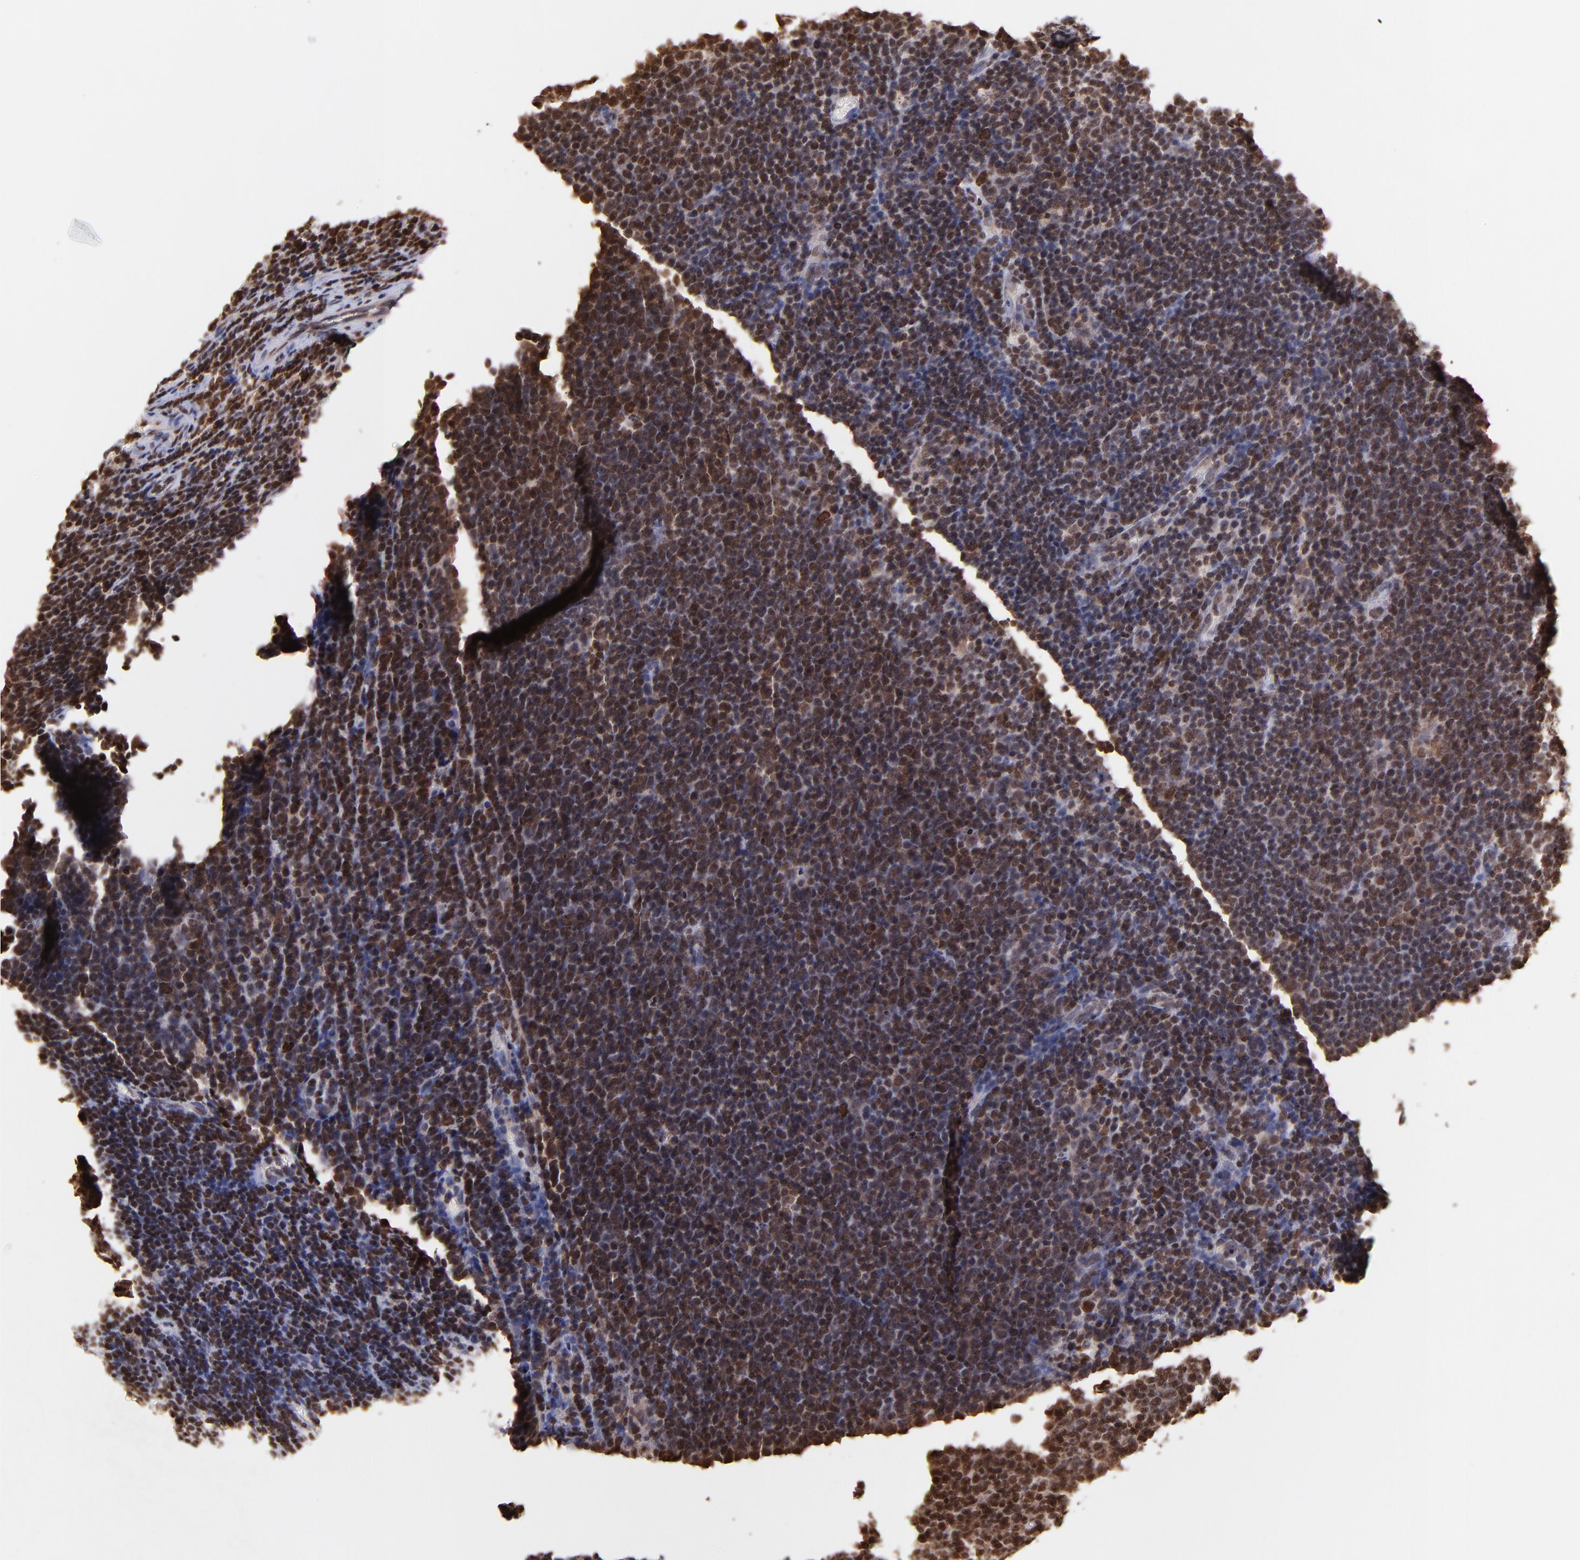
{"staining": {"intensity": "strong", "quantity": ">75%", "location": "nuclear"}, "tissue": "lymphoma", "cell_type": "Tumor cells", "image_type": "cancer", "snomed": [{"axis": "morphology", "description": "Malignant lymphoma, non-Hodgkin's type, Low grade"}, {"axis": "topography", "description": "Lymph node"}], "caption": "Immunohistochemical staining of human malignant lymphoma, non-Hodgkin's type (low-grade) reveals high levels of strong nuclear expression in approximately >75% of tumor cells. (DAB (3,3'-diaminobenzidine) IHC, brown staining for protein, blue staining for nuclei).", "gene": "WDR25", "patient": {"sex": "male", "age": 74}}